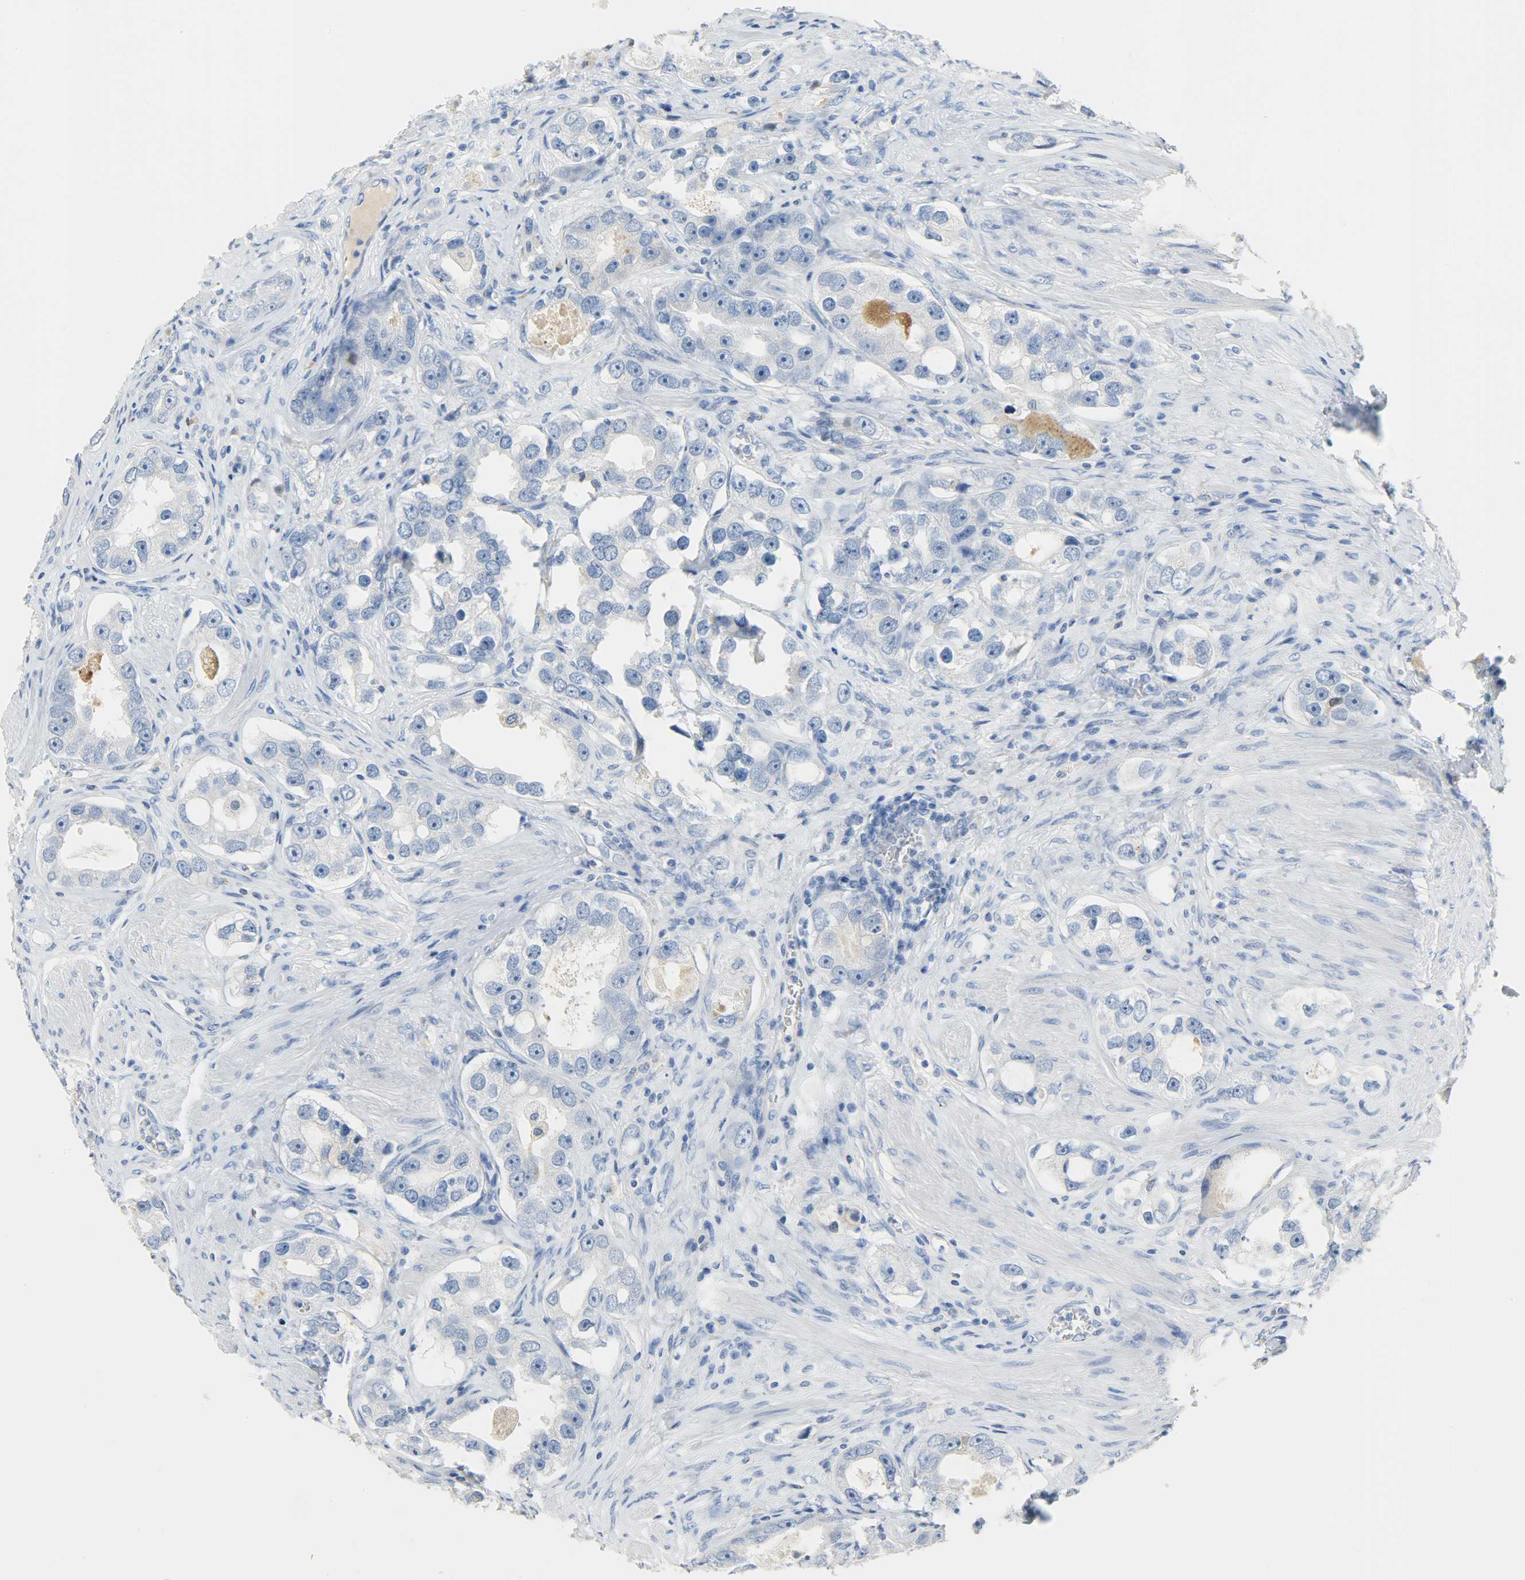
{"staining": {"intensity": "negative", "quantity": "none", "location": "none"}, "tissue": "prostate cancer", "cell_type": "Tumor cells", "image_type": "cancer", "snomed": [{"axis": "morphology", "description": "Adenocarcinoma, High grade"}, {"axis": "topography", "description": "Prostate"}], "caption": "Human adenocarcinoma (high-grade) (prostate) stained for a protein using immunohistochemistry (IHC) shows no expression in tumor cells.", "gene": "CRP", "patient": {"sex": "male", "age": 63}}